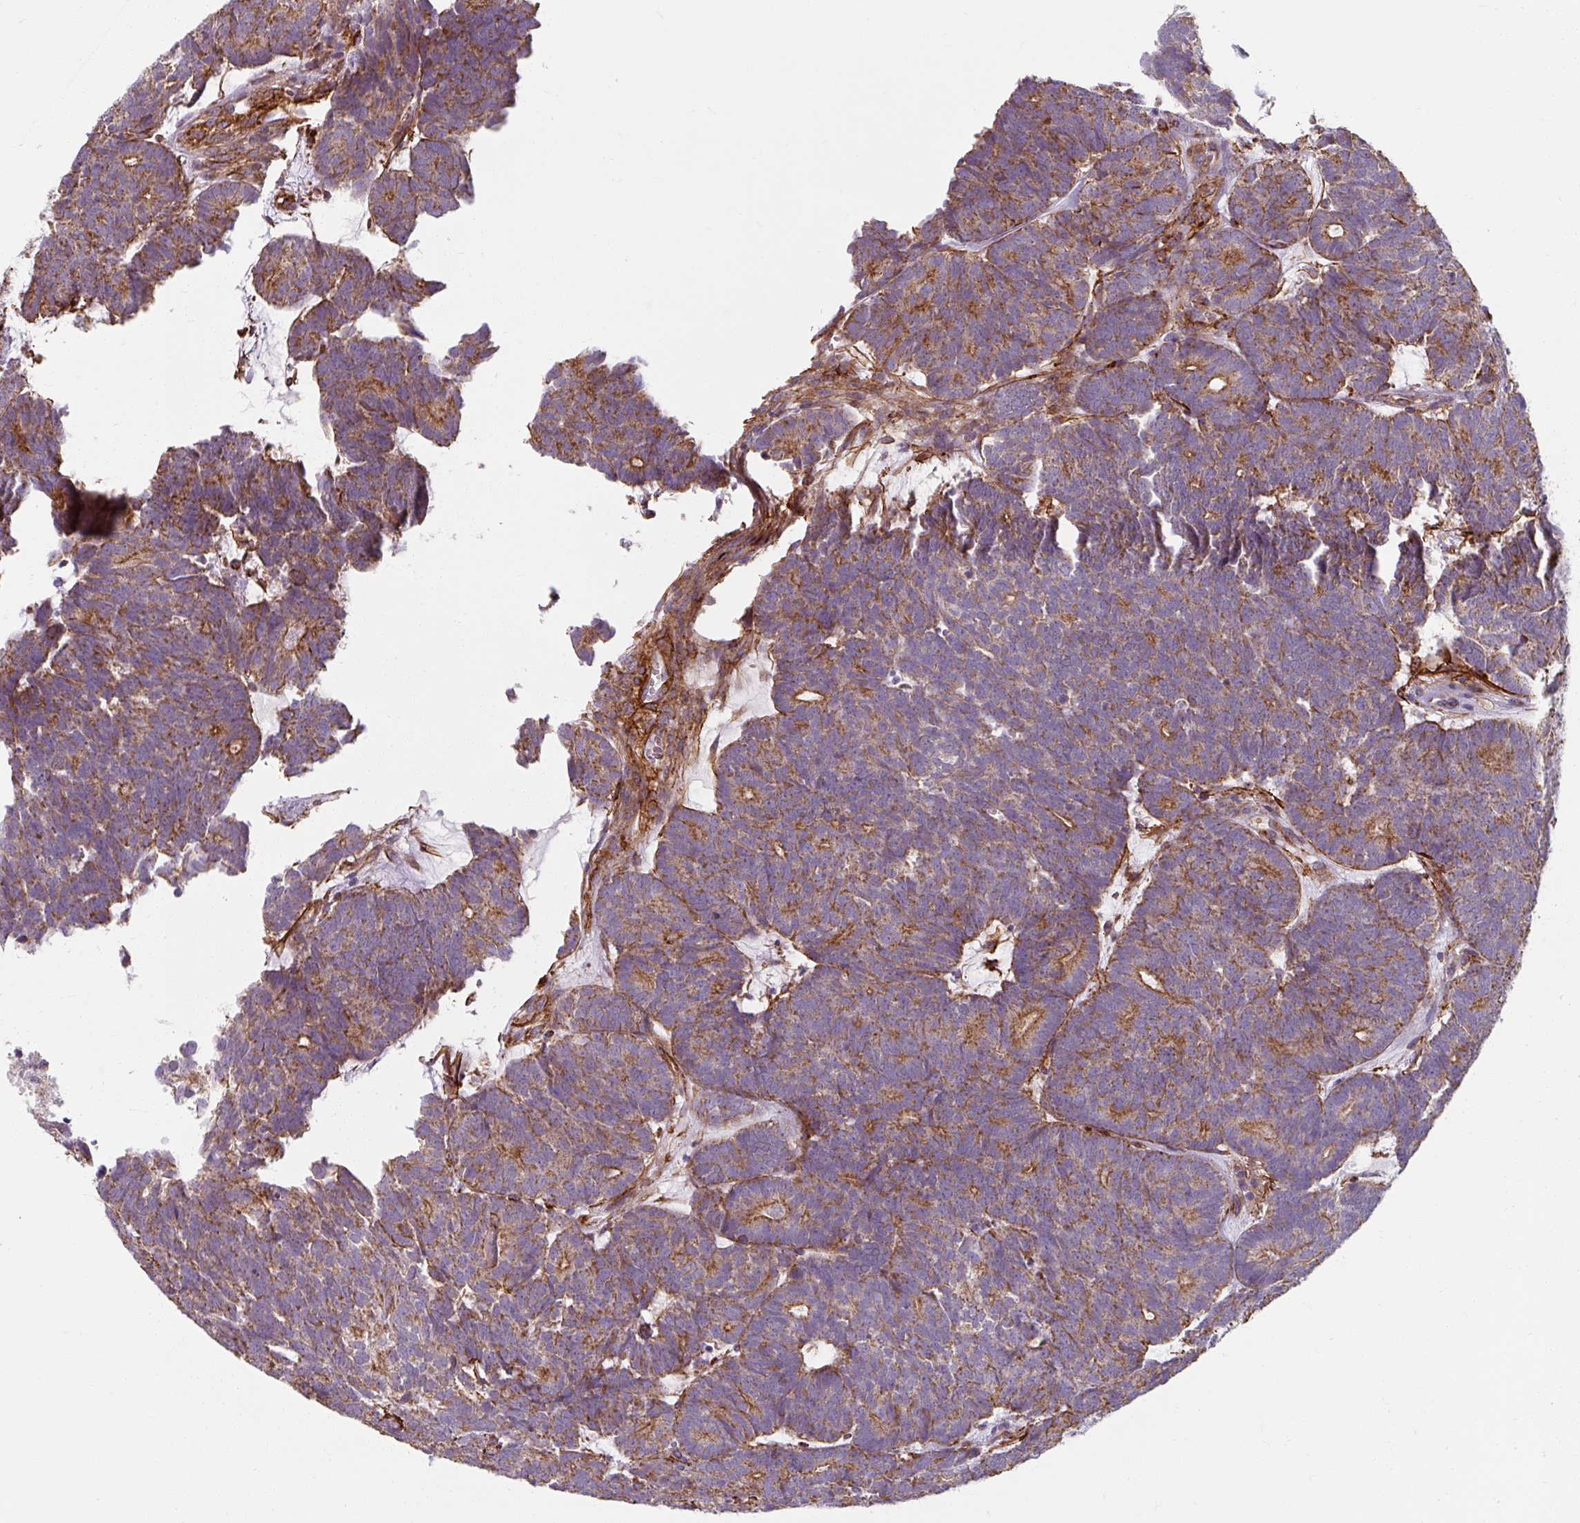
{"staining": {"intensity": "moderate", "quantity": "<25%", "location": "cytoplasmic/membranous"}, "tissue": "head and neck cancer", "cell_type": "Tumor cells", "image_type": "cancer", "snomed": [{"axis": "morphology", "description": "Adenocarcinoma, NOS"}, {"axis": "topography", "description": "Head-Neck"}], "caption": "Tumor cells demonstrate moderate cytoplasmic/membranous positivity in approximately <25% of cells in adenocarcinoma (head and neck).", "gene": "MRPS5", "patient": {"sex": "female", "age": 81}}